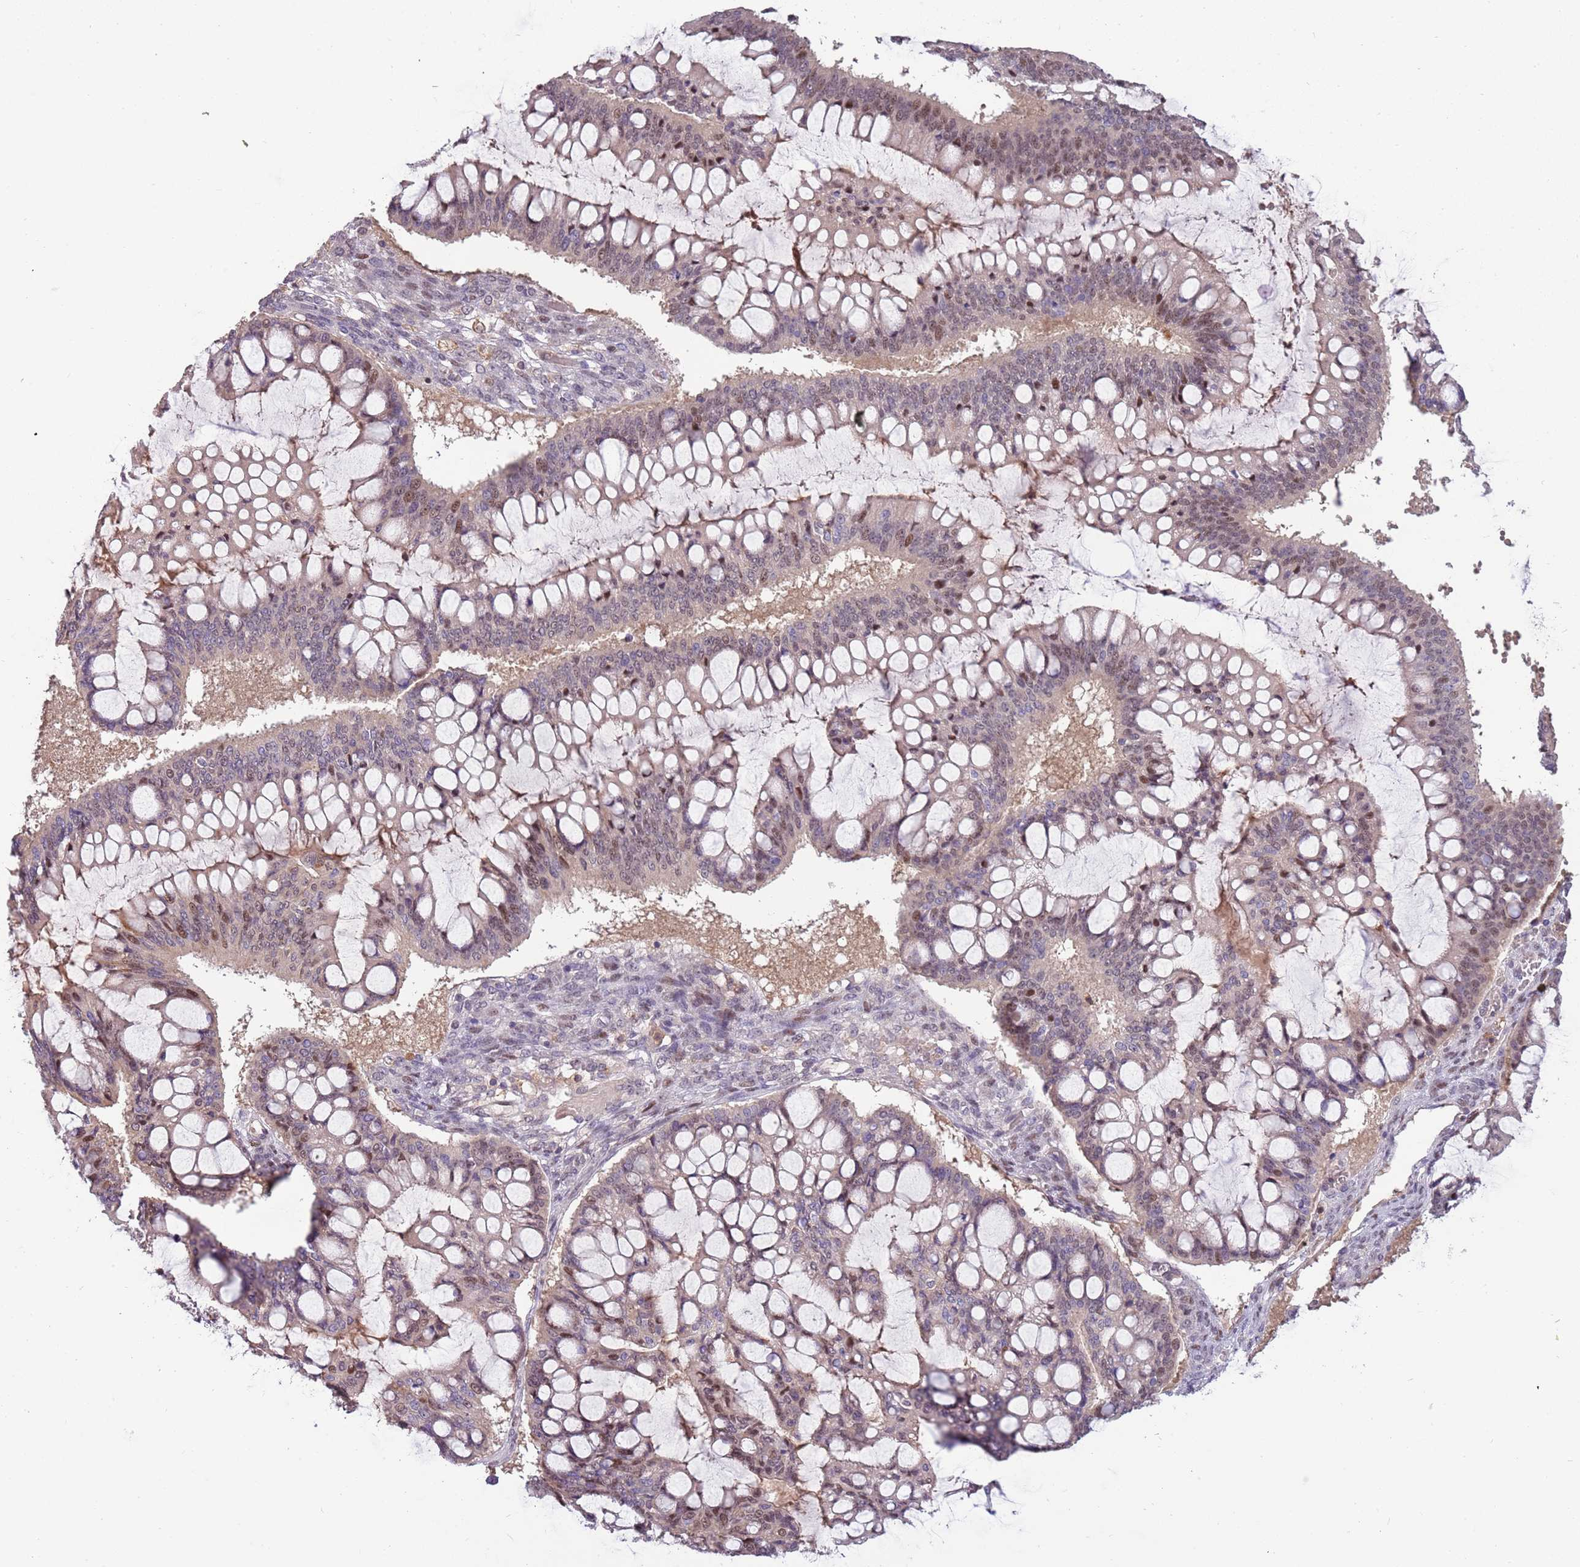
{"staining": {"intensity": "moderate", "quantity": "25%-75%", "location": "nuclear"}, "tissue": "ovarian cancer", "cell_type": "Tumor cells", "image_type": "cancer", "snomed": [{"axis": "morphology", "description": "Cystadenocarcinoma, mucinous, NOS"}, {"axis": "topography", "description": "Ovary"}], "caption": "Ovarian cancer (mucinous cystadenocarcinoma) stained for a protein (brown) exhibits moderate nuclear positive expression in about 25%-75% of tumor cells.", "gene": "GSTO2", "patient": {"sex": "female", "age": 73}}